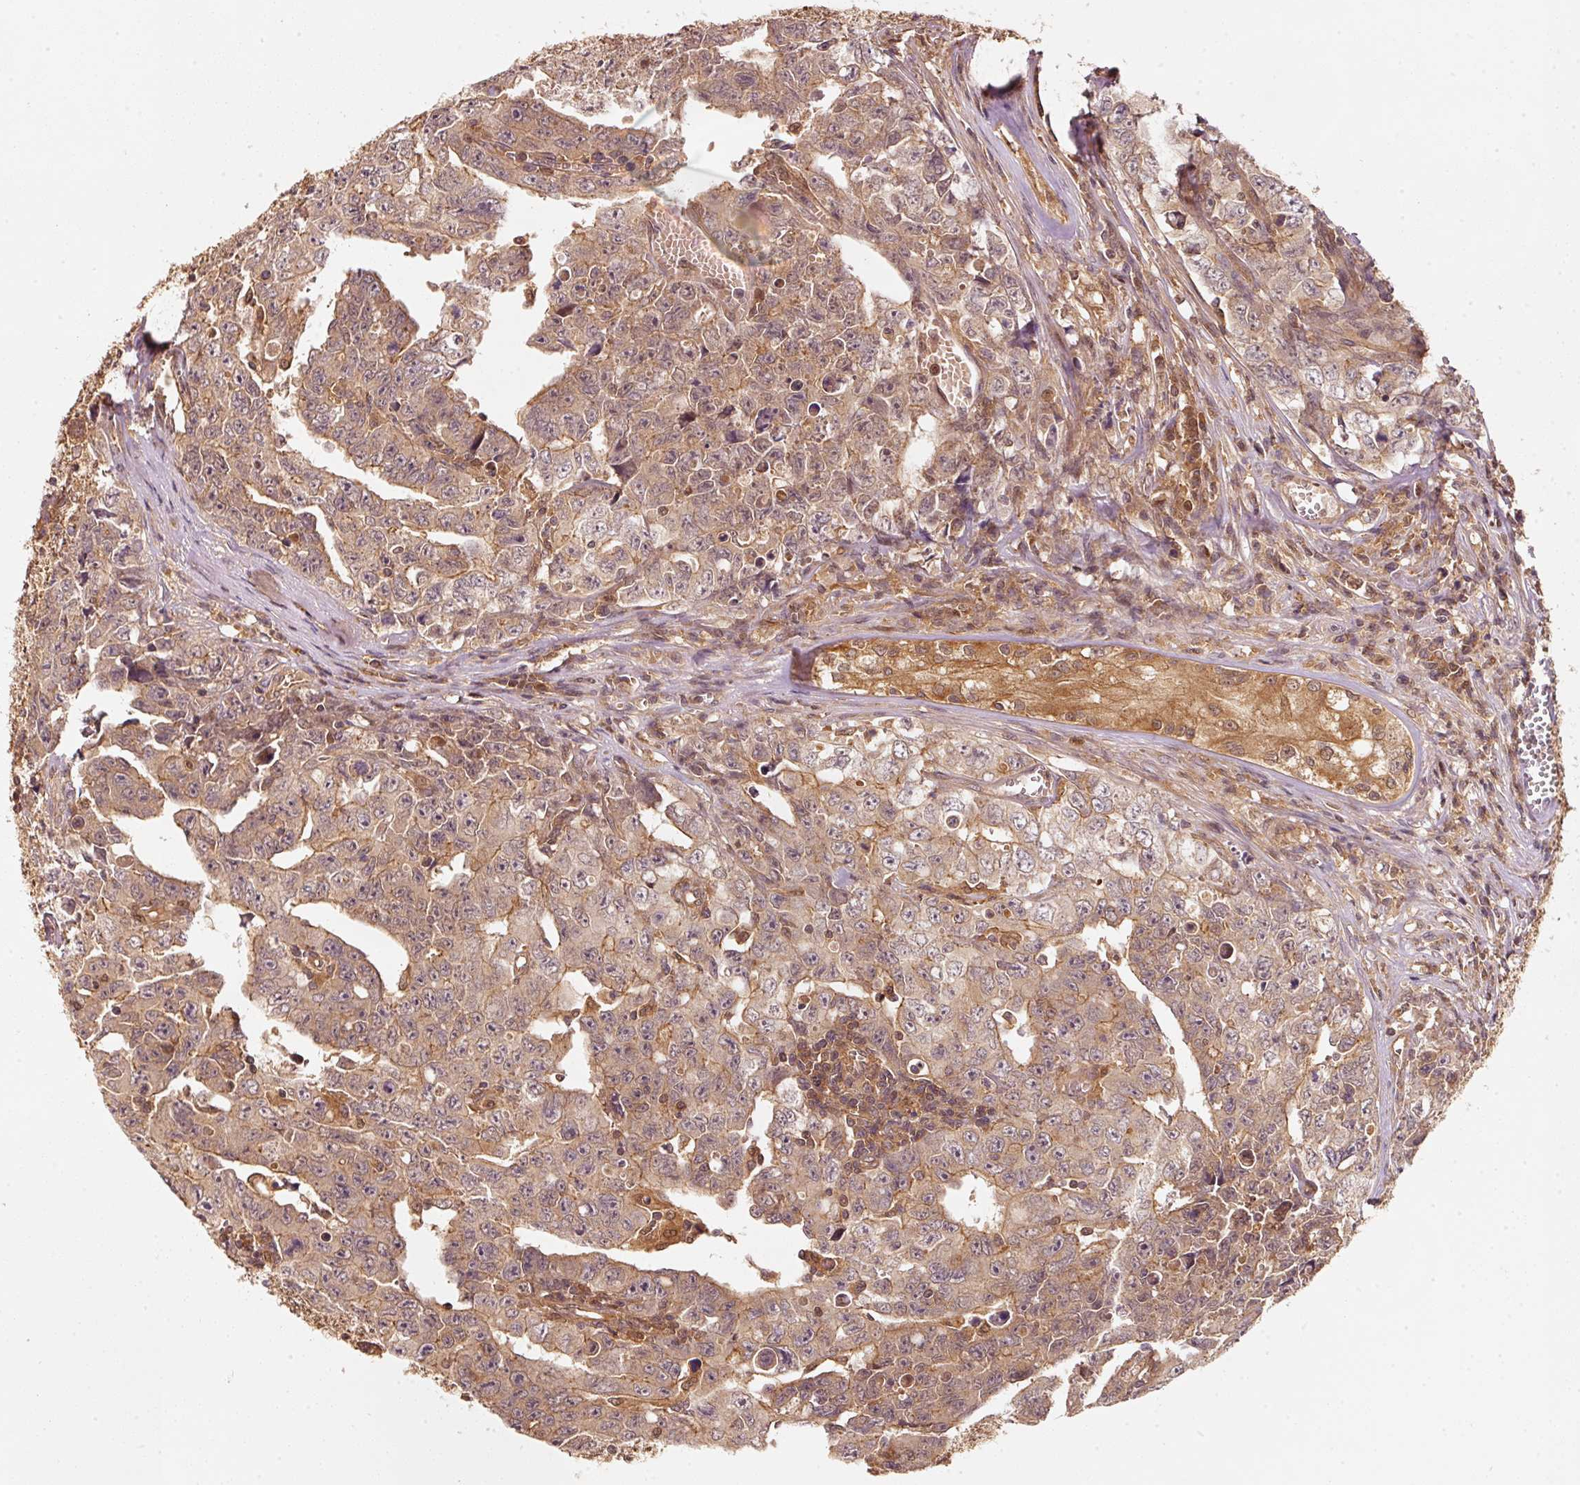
{"staining": {"intensity": "moderate", "quantity": ">75%", "location": "cytoplasmic/membranous"}, "tissue": "testis cancer", "cell_type": "Tumor cells", "image_type": "cancer", "snomed": [{"axis": "morphology", "description": "Carcinoma, Embryonal, NOS"}, {"axis": "topography", "description": "Testis"}], "caption": "A high-resolution histopathology image shows IHC staining of embryonal carcinoma (testis), which shows moderate cytoplasmic/membranous expression in about >75% of tumor cells.", "gene": "RRAS2", "patient": {"sex": "male", "age": 24}}